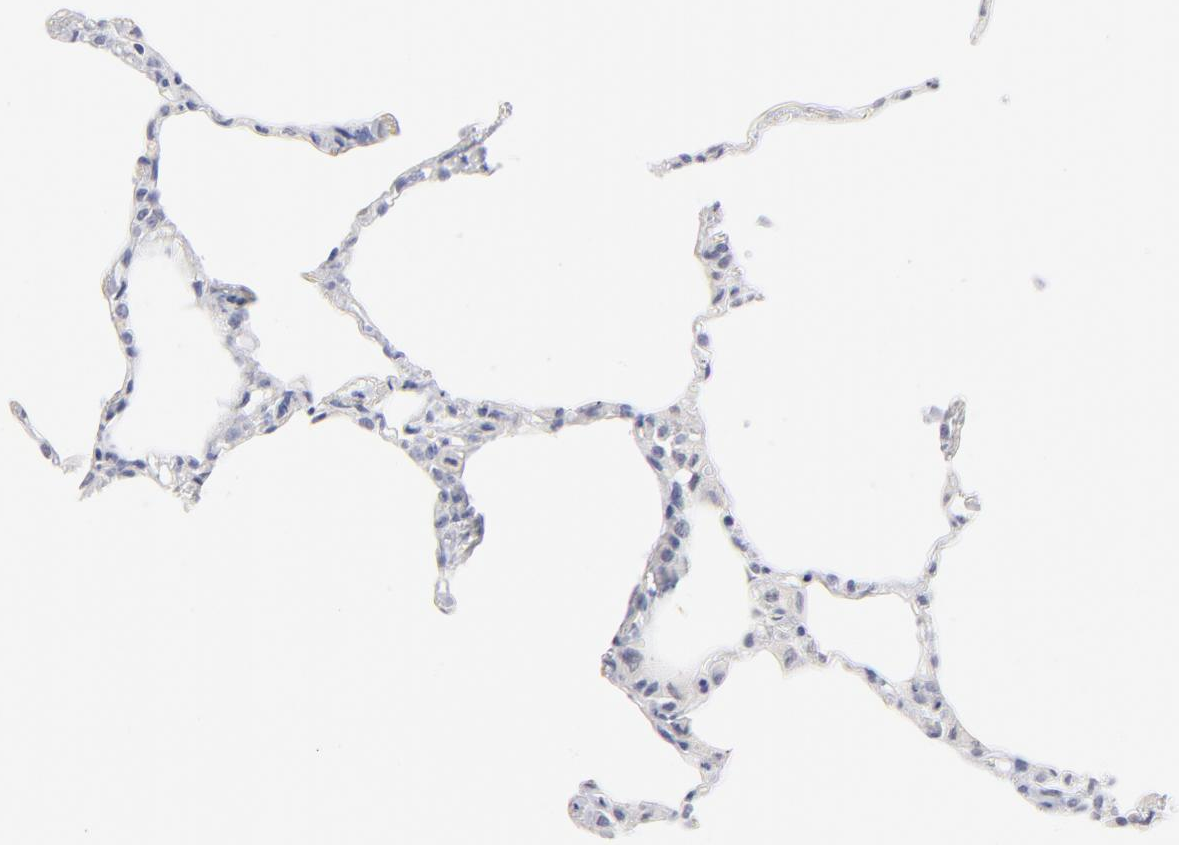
{"staining": {"intensity": "negative", "quantity": "none", "location": "none"}, "tissue": "lung", "cell_type": "Alveolar cells", "image_type": "normal", "snomed": [{"axis": "morphology", "description": "Normal tissue, NOS"}, {"axis": "topography", "description": "Lung"}], "caption": "Immunohistochemistry of benign human lung shows no staining in alveolar cells. (DAB (3,3'-diaminobenzidine) immunohistochemistry (IHC) visualized using brightfield microscopy, high magnification).", "gene": "KHNYN", "patient": {"sex": "female", "age": 49}}